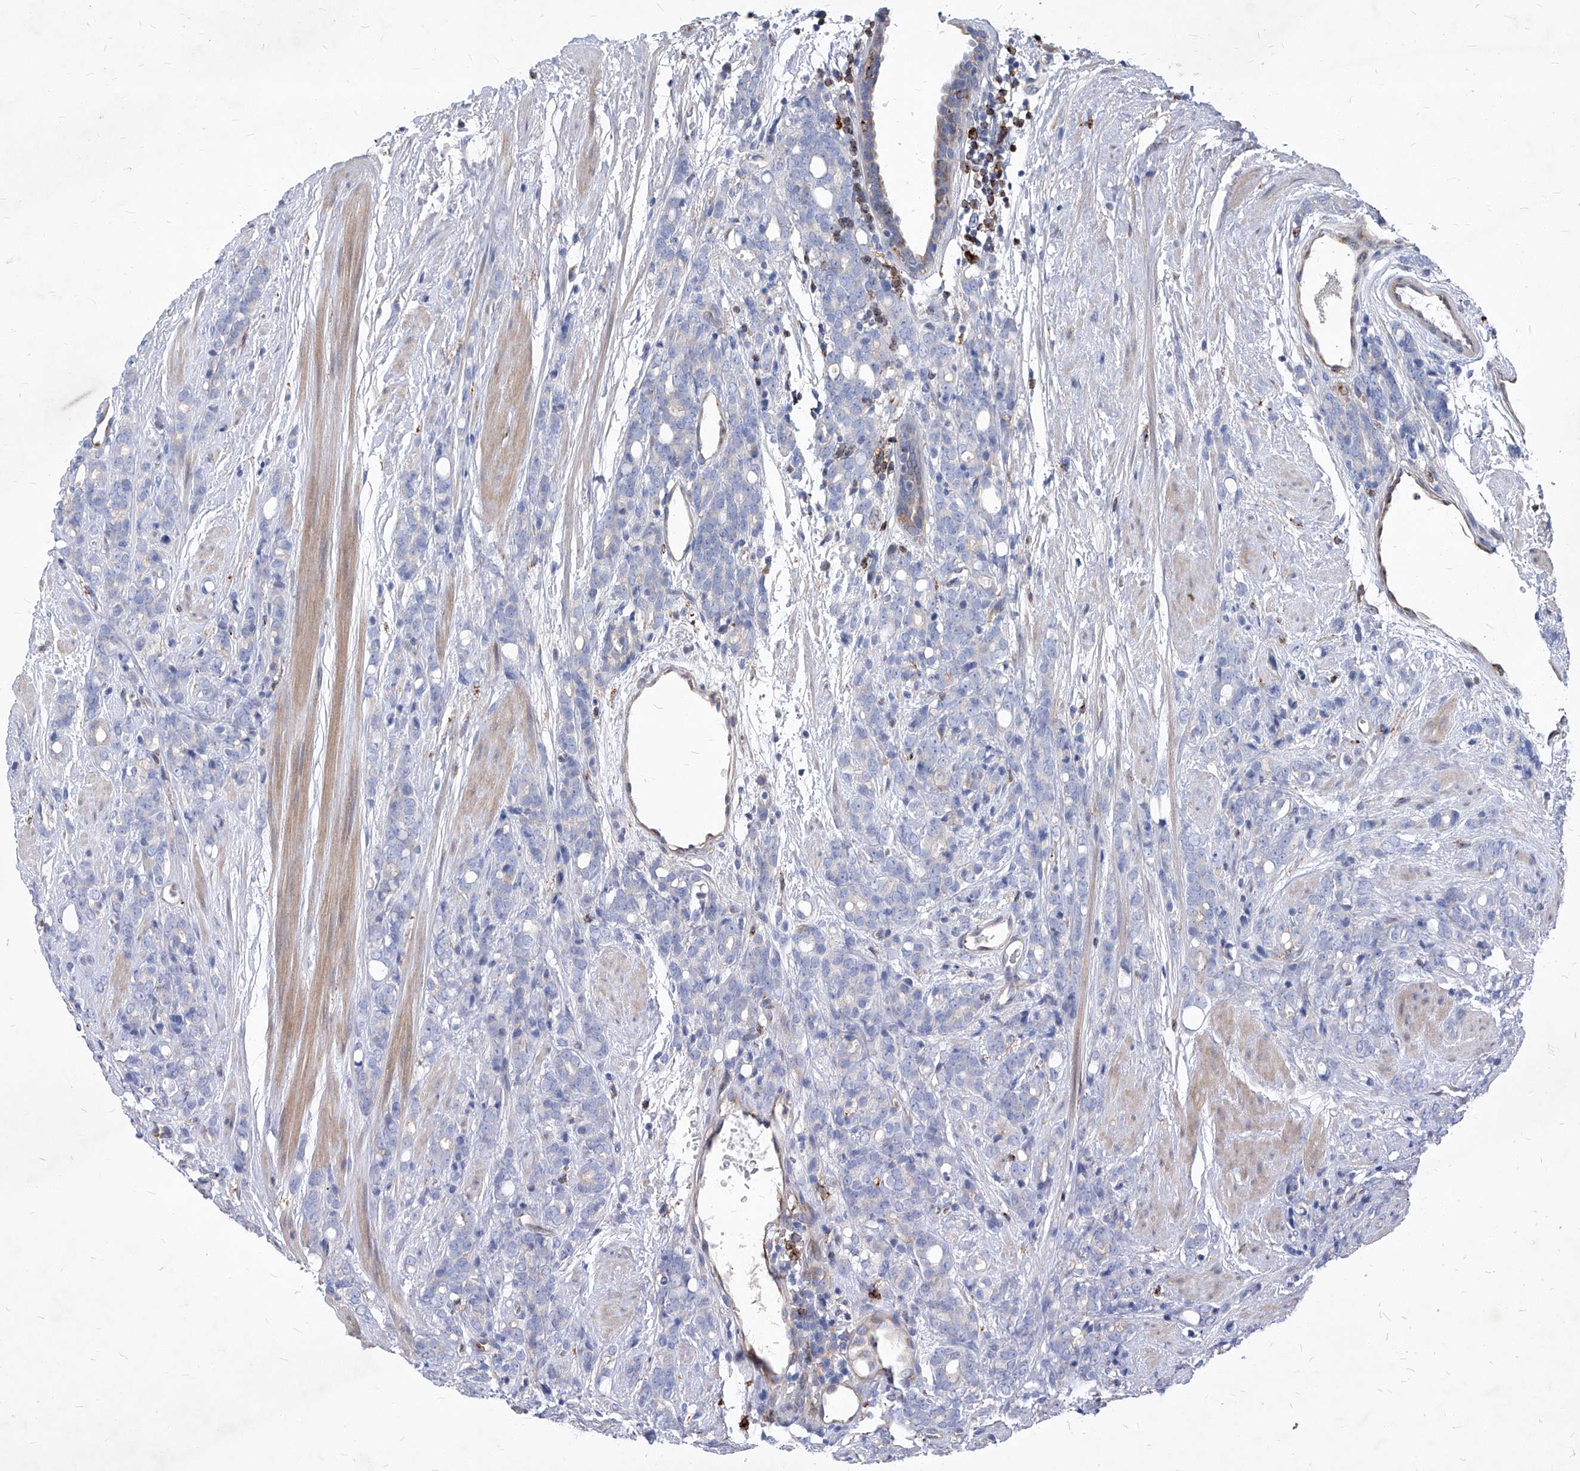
{"staining": {"intensity": "negative", "quantity": "none", "location": "none"}, "tissue": "prostate cancer", "cell_type": "Tumor cells", "image_type": "cancer", "snomed": [{"axis": "morphology", "description": "Adenocarcinoma, High grade"}, {"axis": "topography", "description": "Prostate"}], "caption": "This image is of prostate adenocarcinoma (high-grade) stained with immunohistochemistry (IHC) to label a protein in brown with the nuclei are counter-stained blue. There is no expression in tumor cells.", "gene": "UBOX5", "patient": {"sex": "male", "age": 62}}